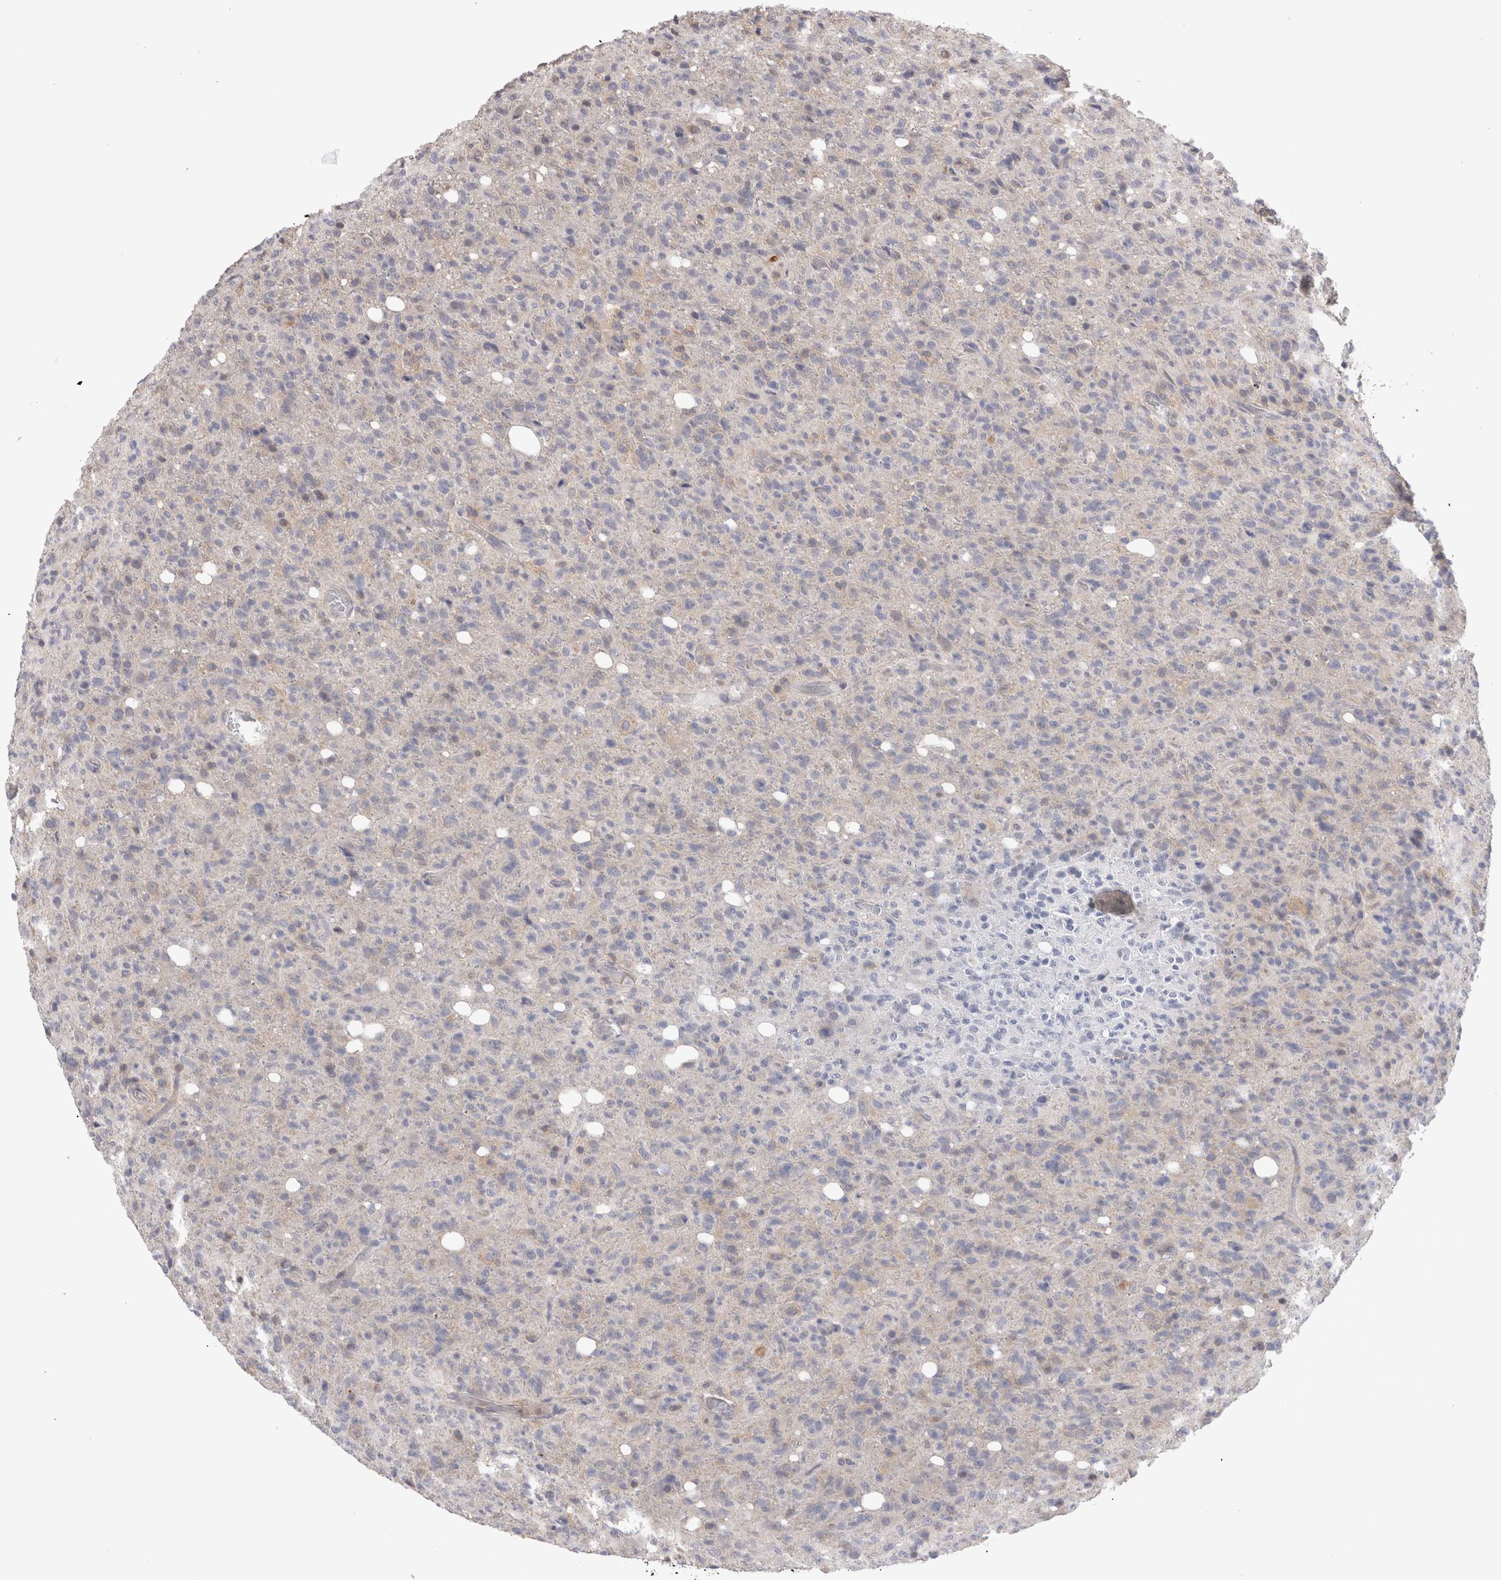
{"staining": {"intensity": "negative", "quantity": "none", "location": "none"}, "tissue": "glioma", "cell_type": "Tumor cells", "image_type": "cancer", "snomed": [{"axis": "morphology", "description": "Glioma, malignant, High grade"}, {"axis": "topography", "description": "Brain"}], "caption": "Malignant glioma (high-grade) was stained to show a protein in brown. There is no significant positivity in tumor cells.", "gene": "OTOR", "patient": {"sex": "female", "age": 57}}